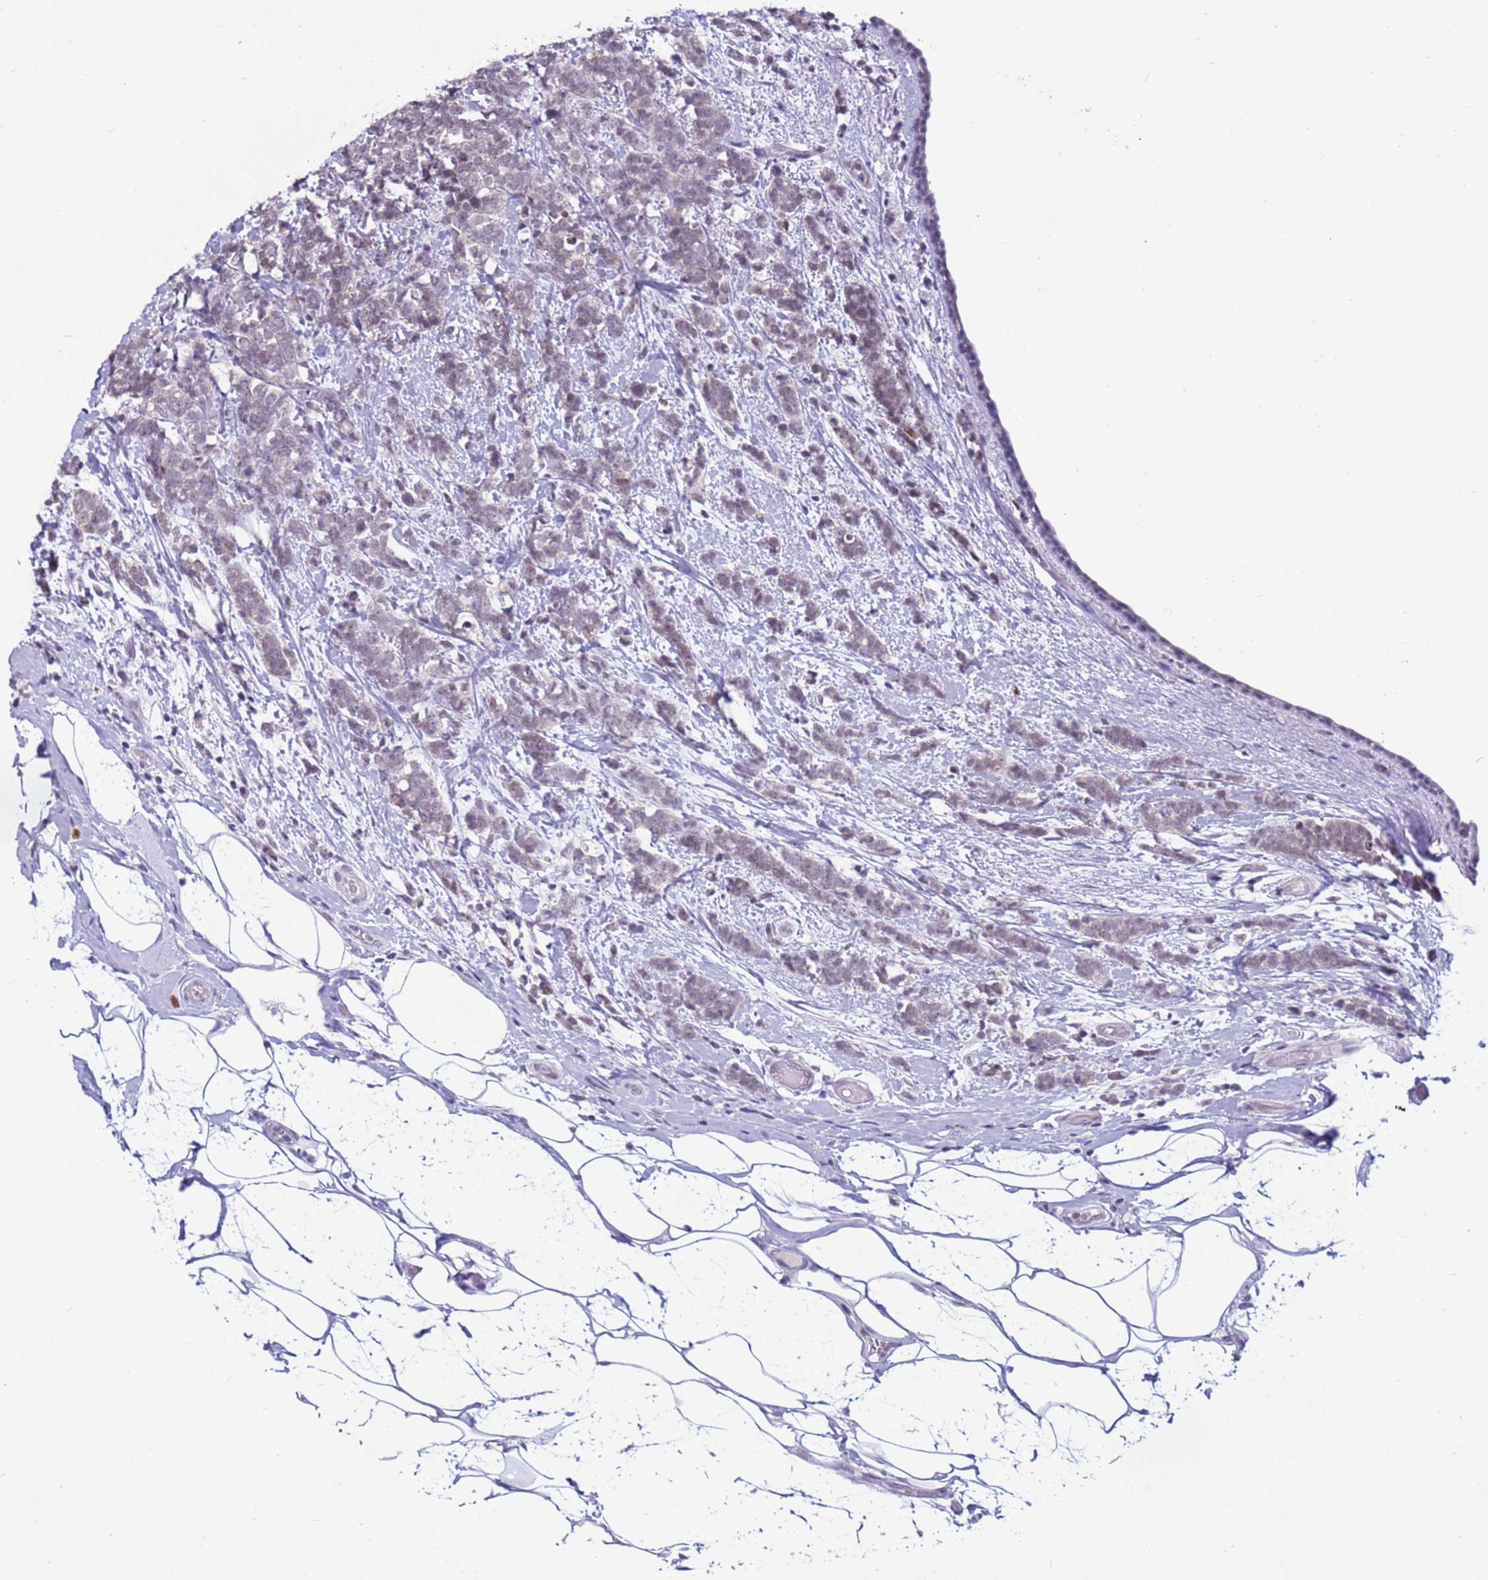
{"staining": {"intensity": "negative", "quantity": "none", "location": "none"}, "tissue": "breast cancer", "cell_type": "Tumor cells", "image_type": "cancer", "snomed": [{"axis": "morphology", "description": "Lobular carcinoma"}, {"axis": "topography", "description": "Breast"}], "caption": "This micrograph is of breast lobular carcinoma stained with immunohistochemistry to label a protein in brown with the nuclei are counter-stained blue. There is no positivity in tumor cells.", "gene": "CDK2AP2", "patient": {"sex": "female", "age": 58}}